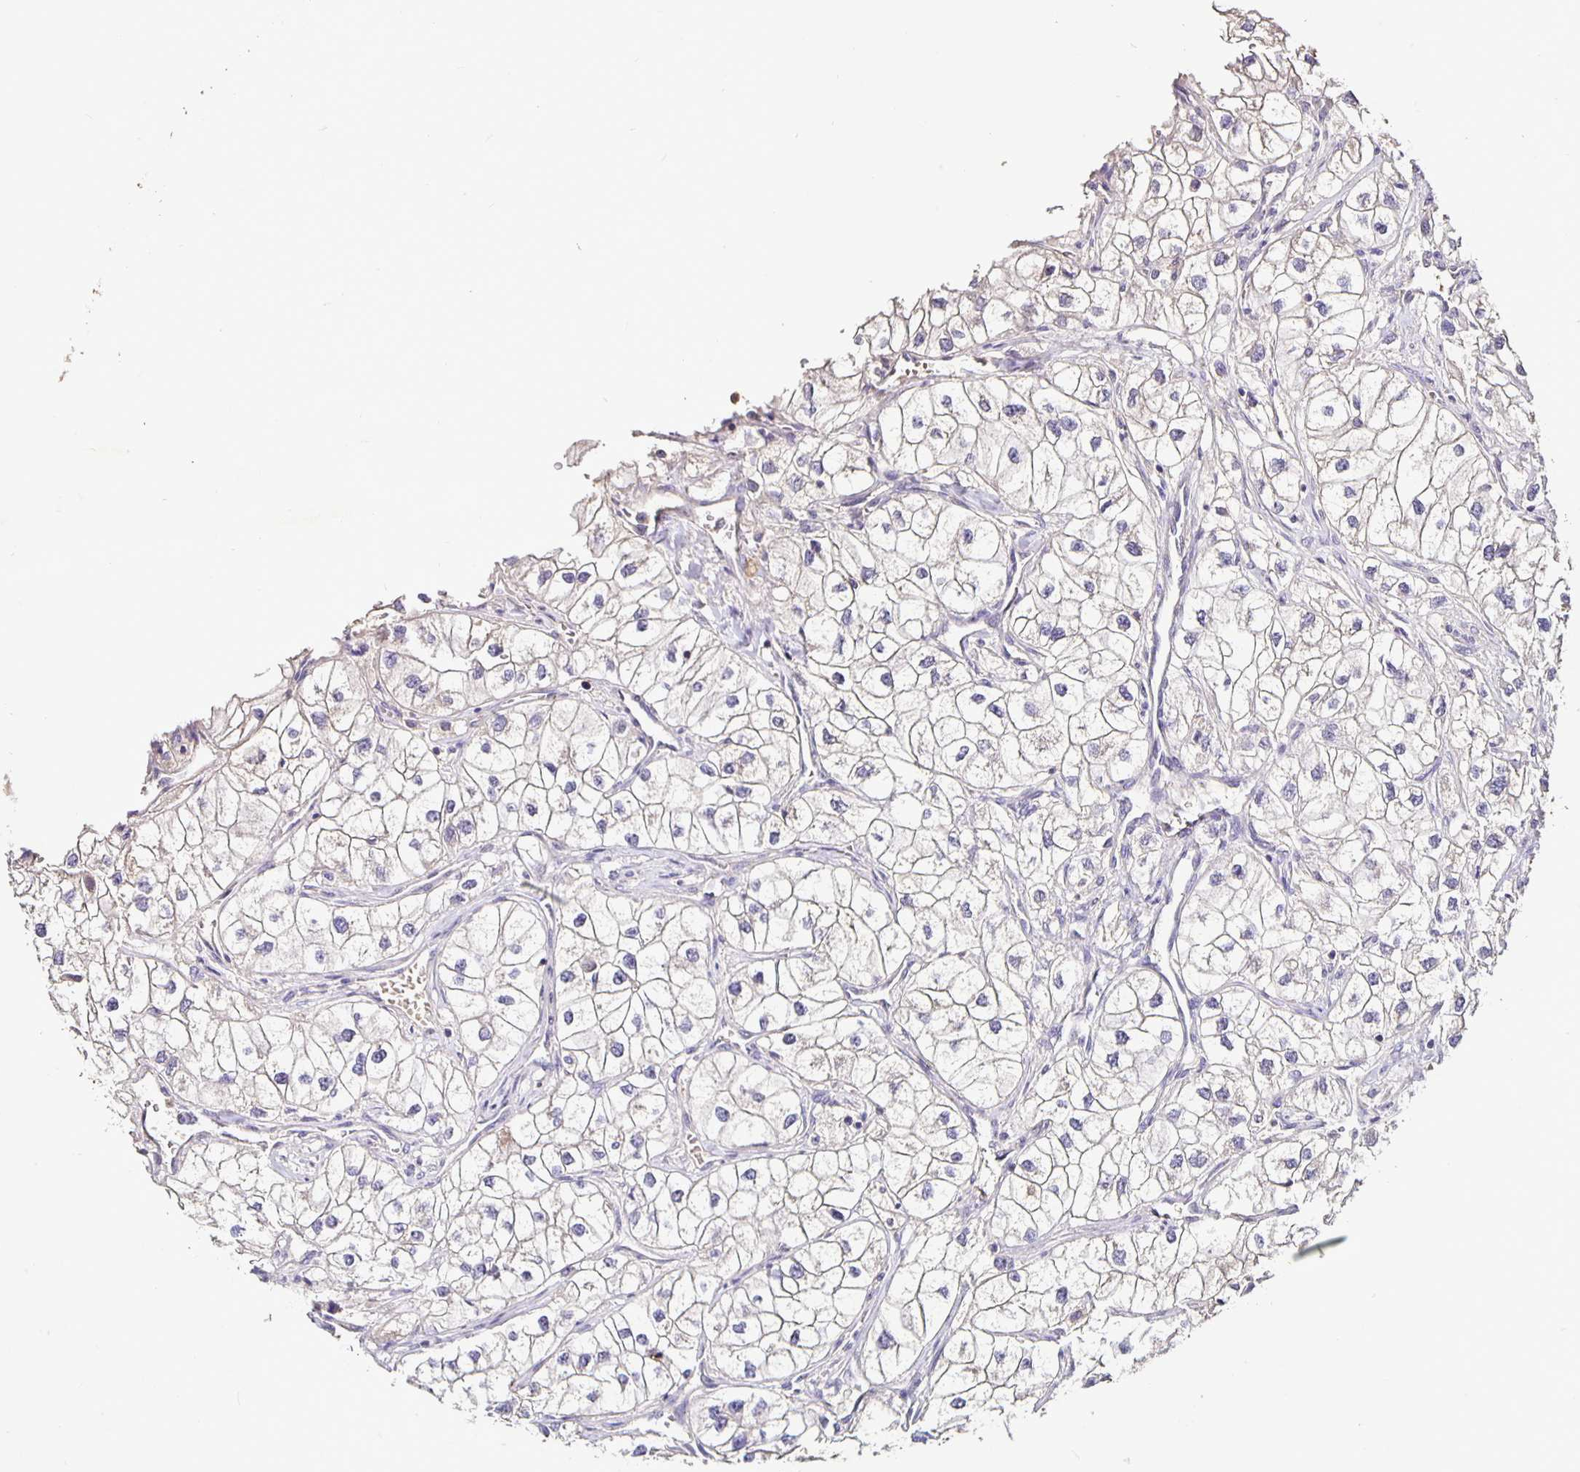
{"staining": {"intensity": "negative", "quantity": "none", "location": "none"}, "tissue": "renal cancer", "cell_type": "Tumor cells", "image_type": "cancer", "snomed": [{"axis": "morphology", "description": "Adenocarcinoma, NOS"}, {"axis": "topography", "description": "Kidney"}], "caption": "IHC histopathology image of renal cancer (adenocarcinoma) stained for a protein (brown), which shows no positivity in tumor cells.", "gene": "FCER1A", "patient": {"sex": "male", "age": 59}}